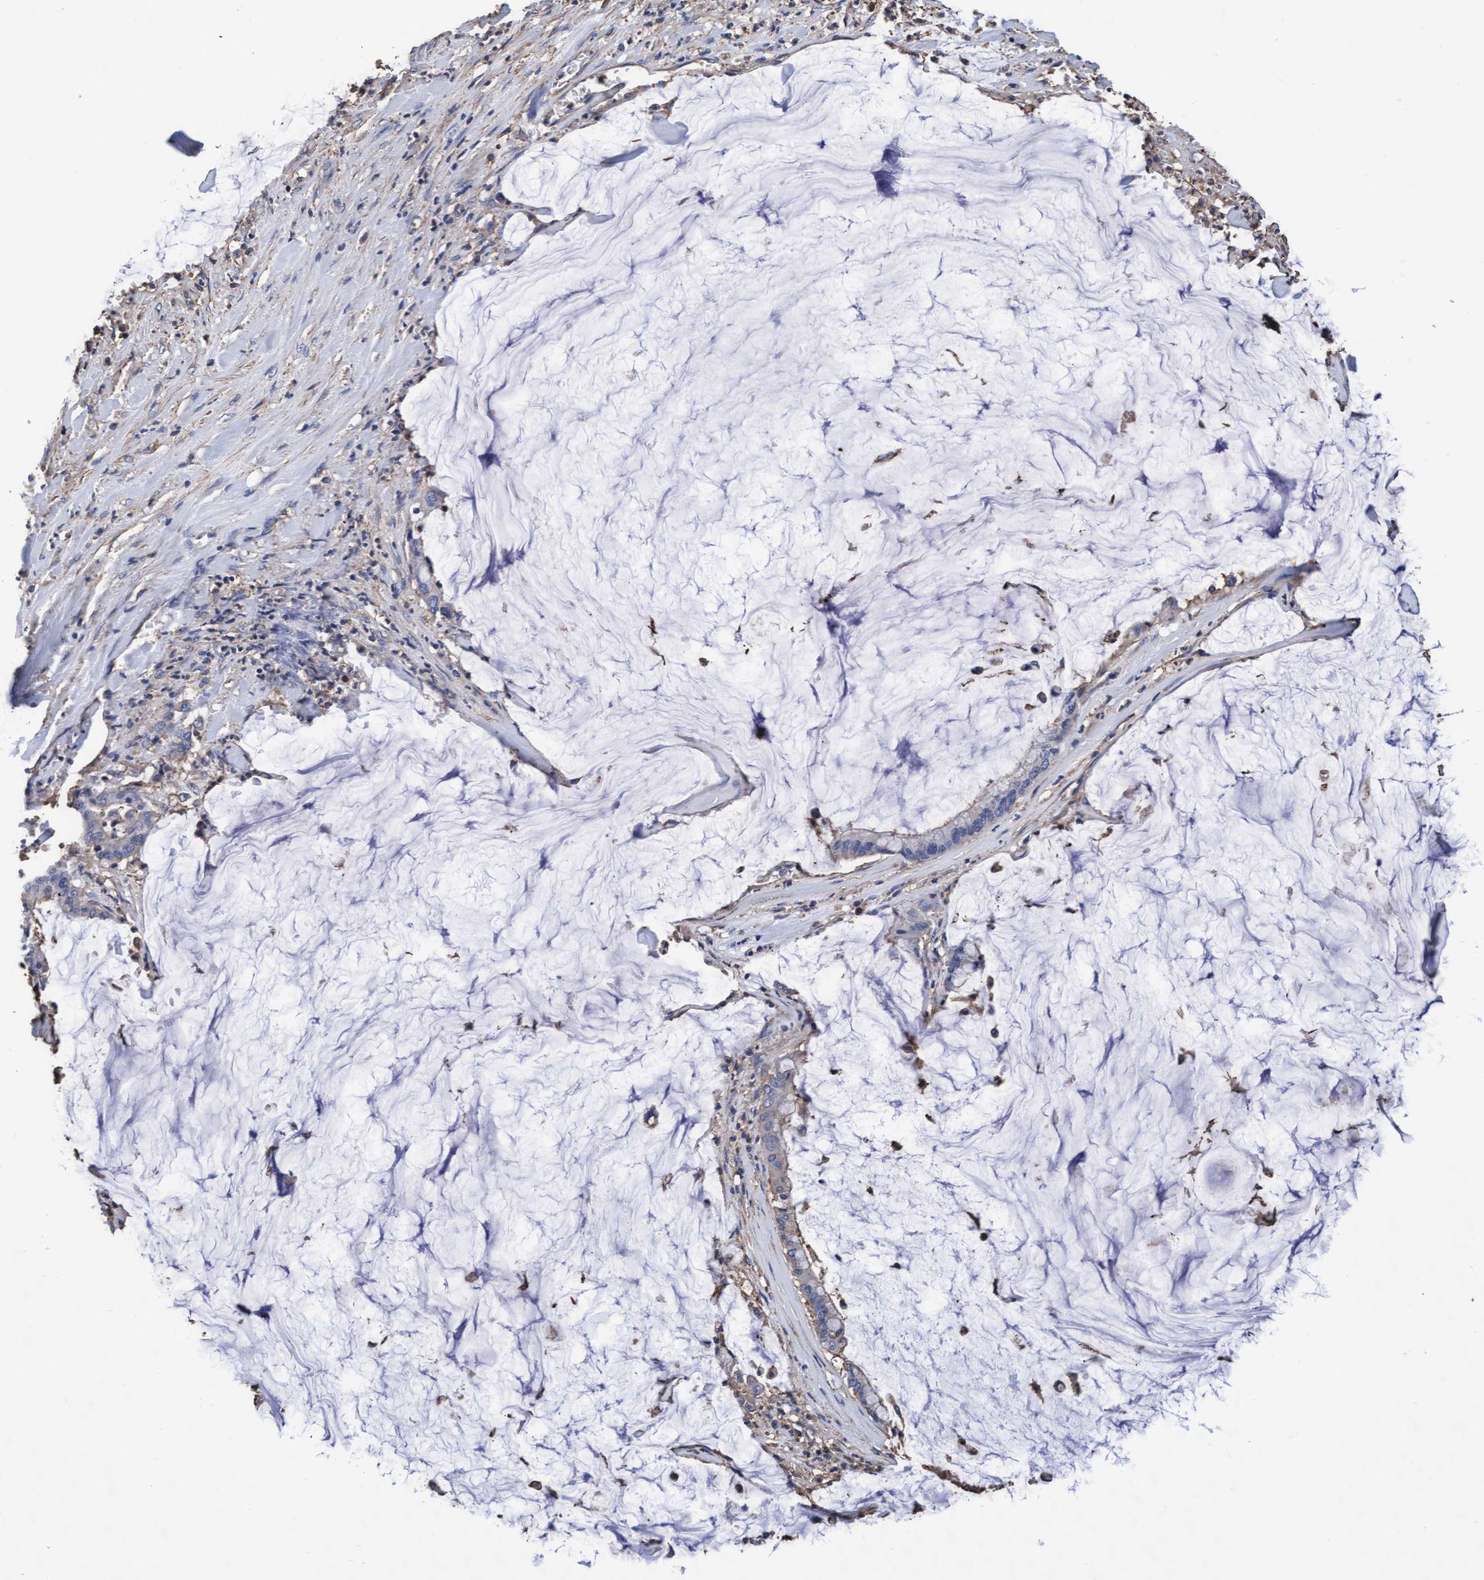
{"staining": {"intensity": "negative", "quantity": "none", "location": "none"}, "tissue": "pancreatic cancer", "cell_type": "Tumor cells", "image_type": "cancer", "snomed": [{"axis": "morphology", "description": "Adenocarcinoma, NOS"}, {"axis": "topography", "description": "Pancreas"}], "caption": "An immunohistochemistry image of pancreatic cancer (adenocarcinoma) is shown. There is no staining in tumor cells of pancreatic cancer (adenocarcinoma). The staining is performed using DAB brown chromogen with nuclei counter-stained in using hematoxylin.", "gene": "GRHPR", "patient": {"sex": "male", "age": 41}}